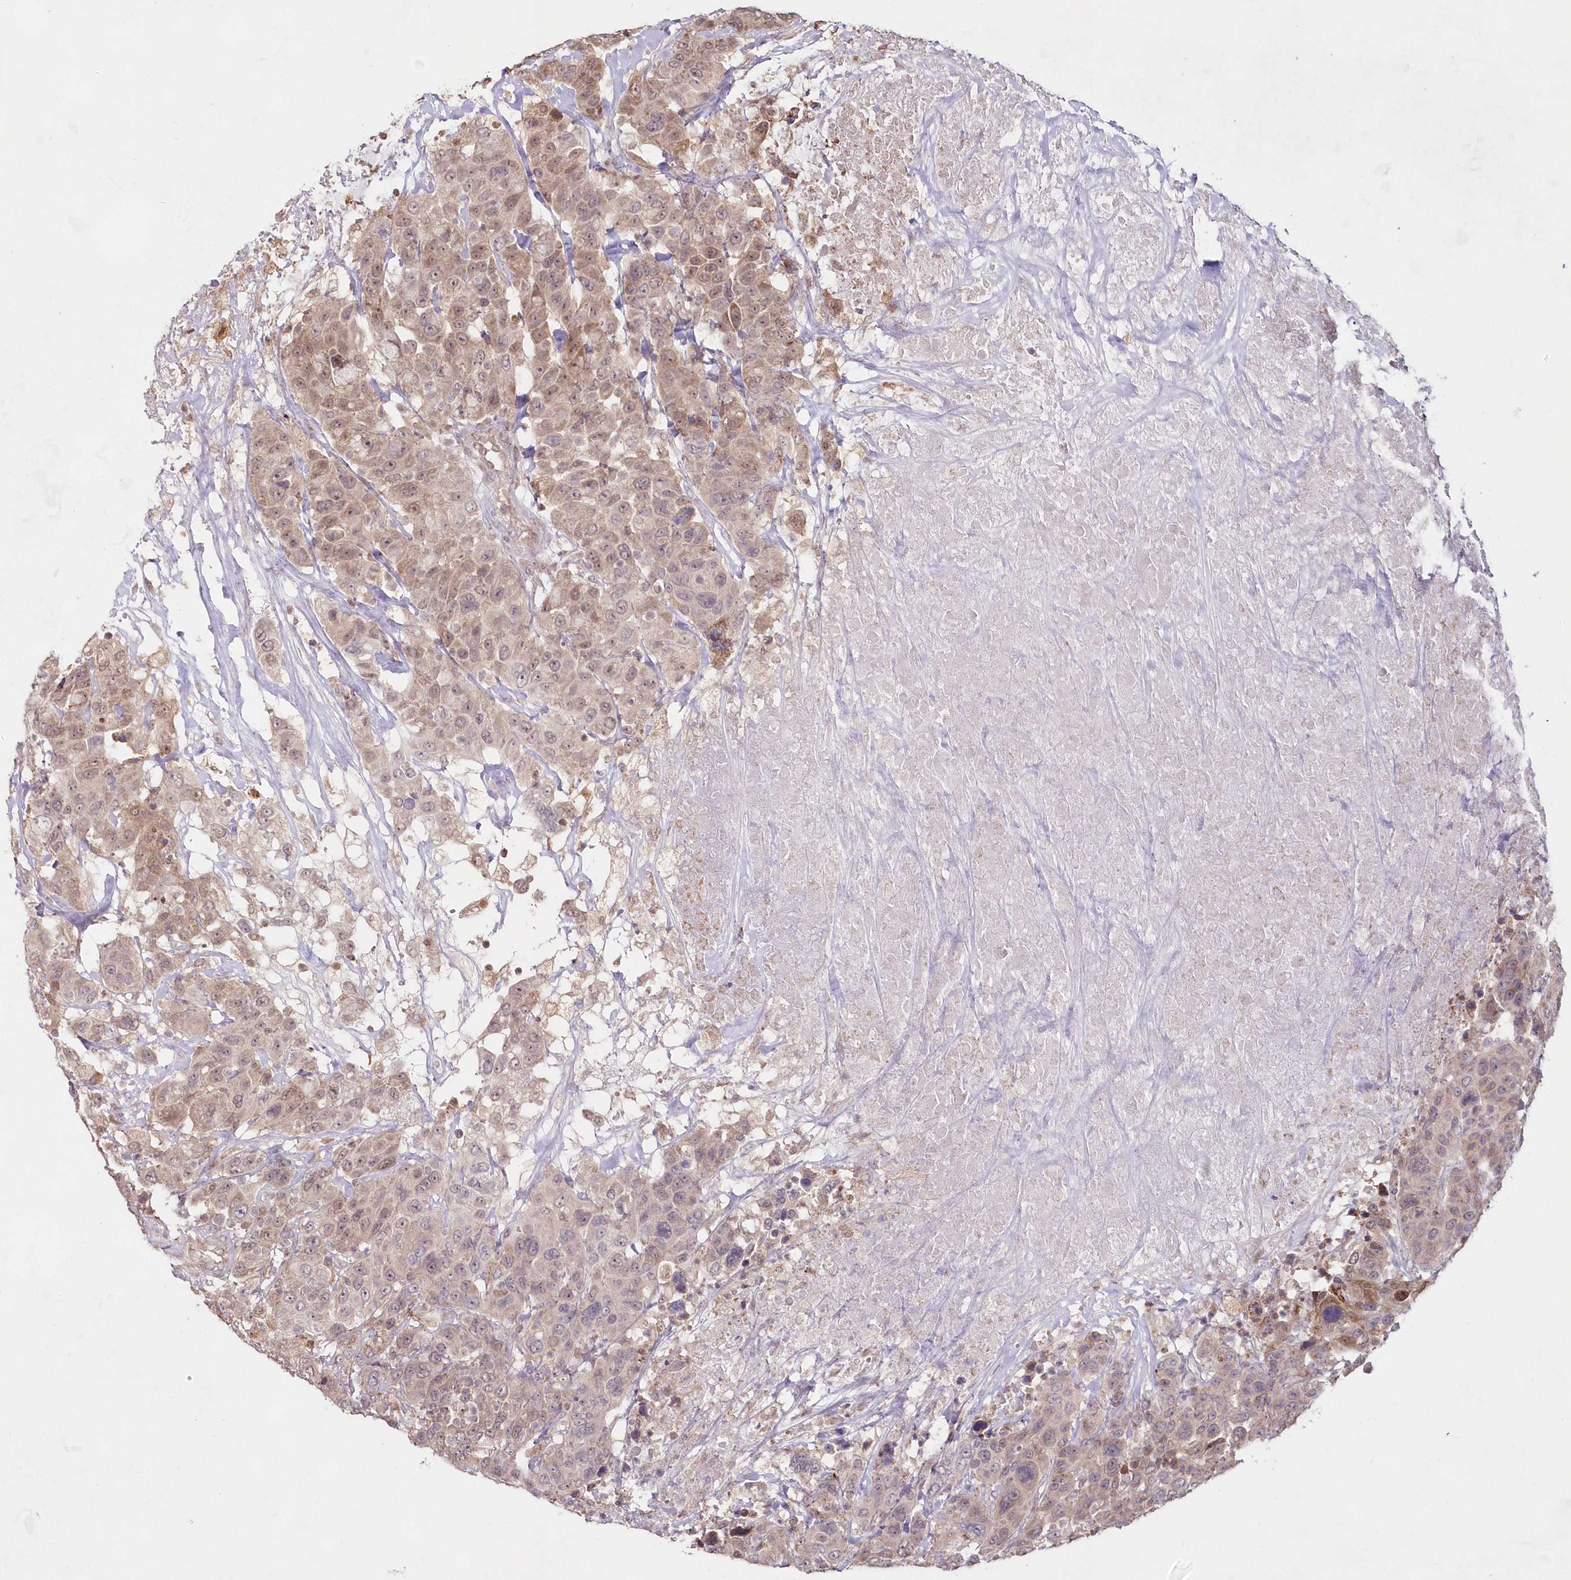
{"staining": {"intensity": "weak", "quantity": "<25%", "location": "cytoplasmic/membranous"}, "tissue": "breast cancer", "cell_type": "Tumor cells", "image_type": "cancer", "snomed": [{"axis": "morphology", "description": "Duct carcinoma"}, {"axis": "topography", "description": "Breast"}], "caption": "Tumor cells show no significant protein positivity in breast cancer.", "gene": "IMPA1", "patient": {"sex": "female", "age": 37}}